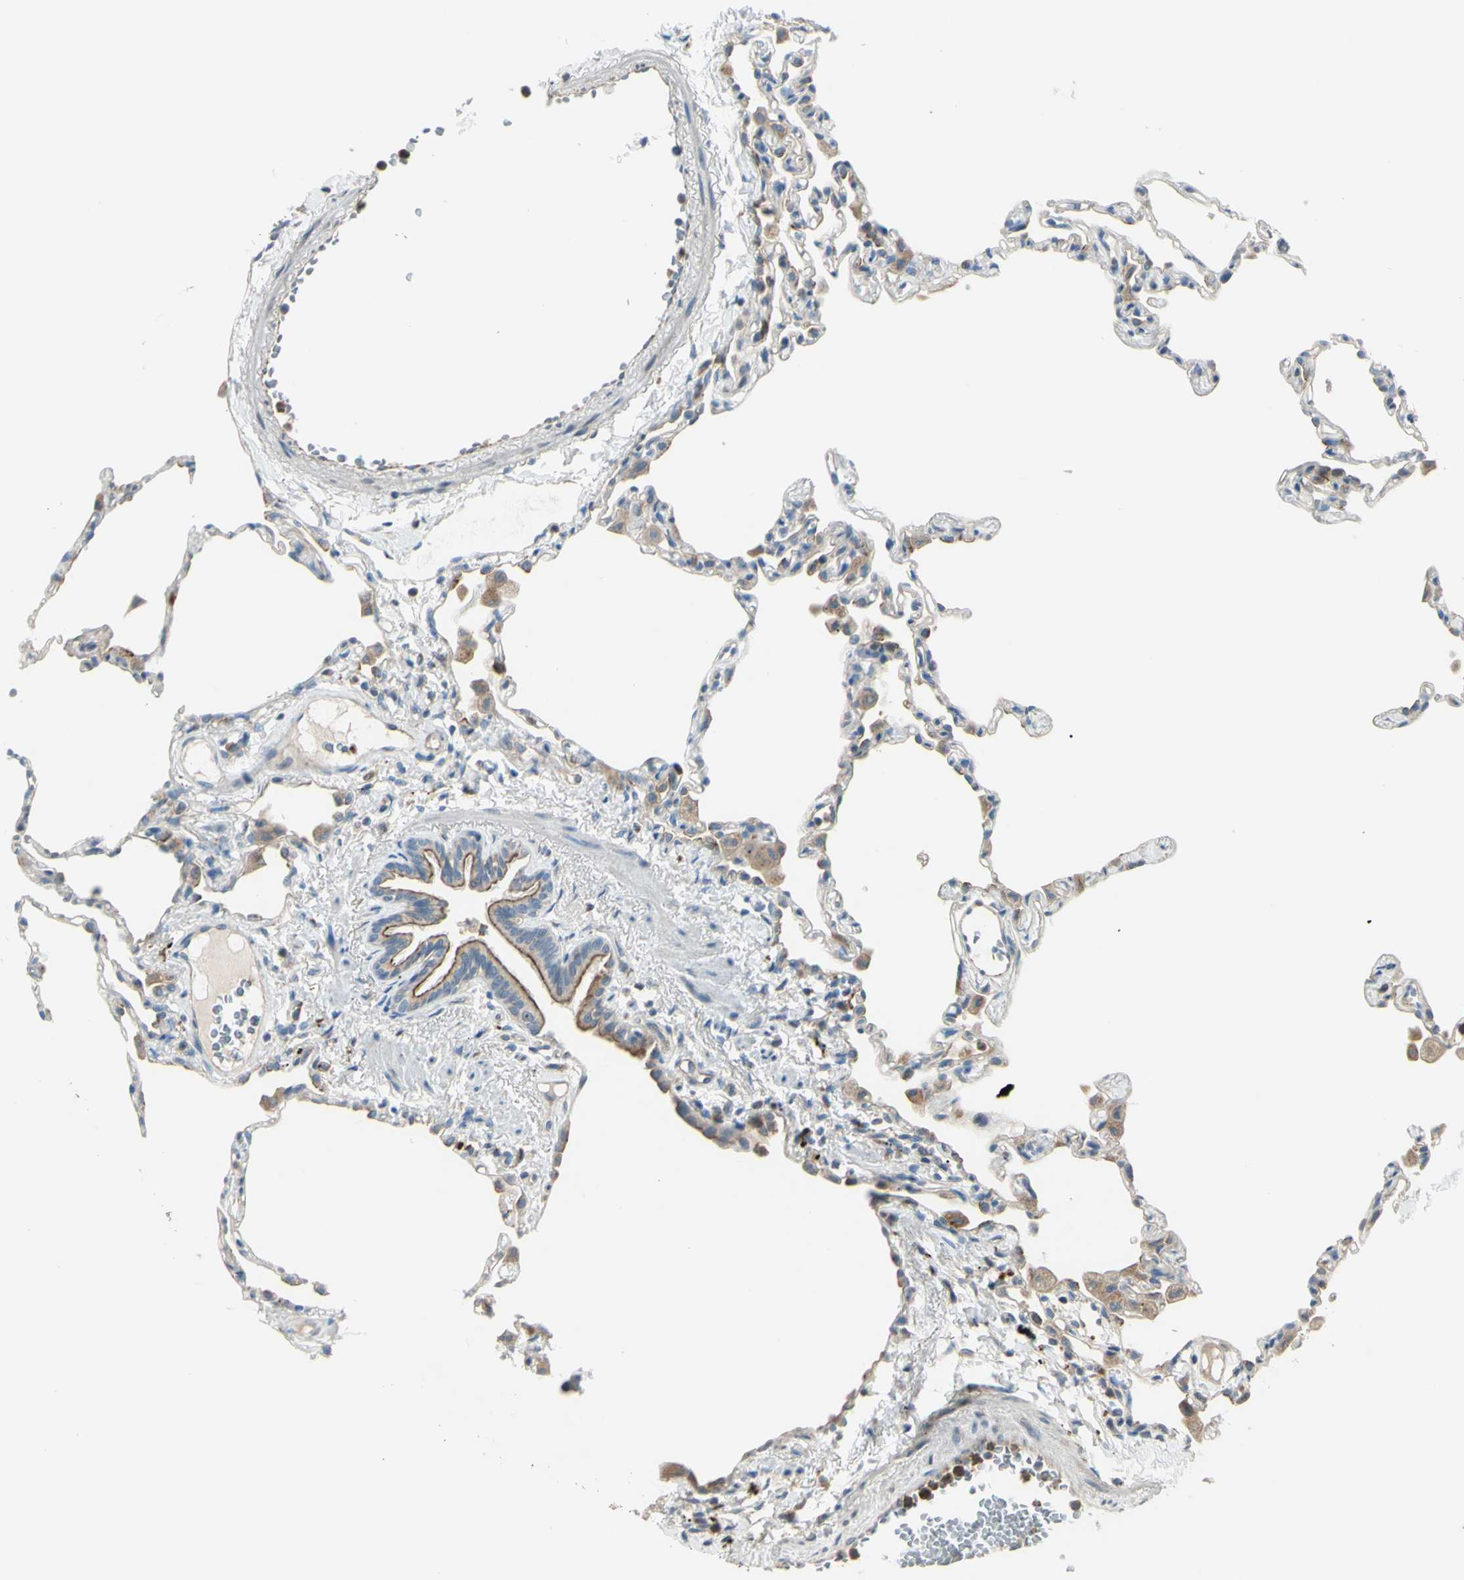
{"staining": {"intensity": "weak", "quantity": "25%-75%", "location": "cytoplasmic/membranous"}, "tissue": "lung", "cell_type": "Alveolar cells", "image_type": "normal", "snomed": [{"axis": "morphology", "description": "Normal tissue, NOS"}, {"axis": "topography", "description": "Lung"}], "caption": "This is an image of IHC staining of normal lung, which shows weak staining in the cytoplasmic/membranous of alveolar cells.", "gene": "LMTK2", "patient": {"sex": "female", "age": 49}}